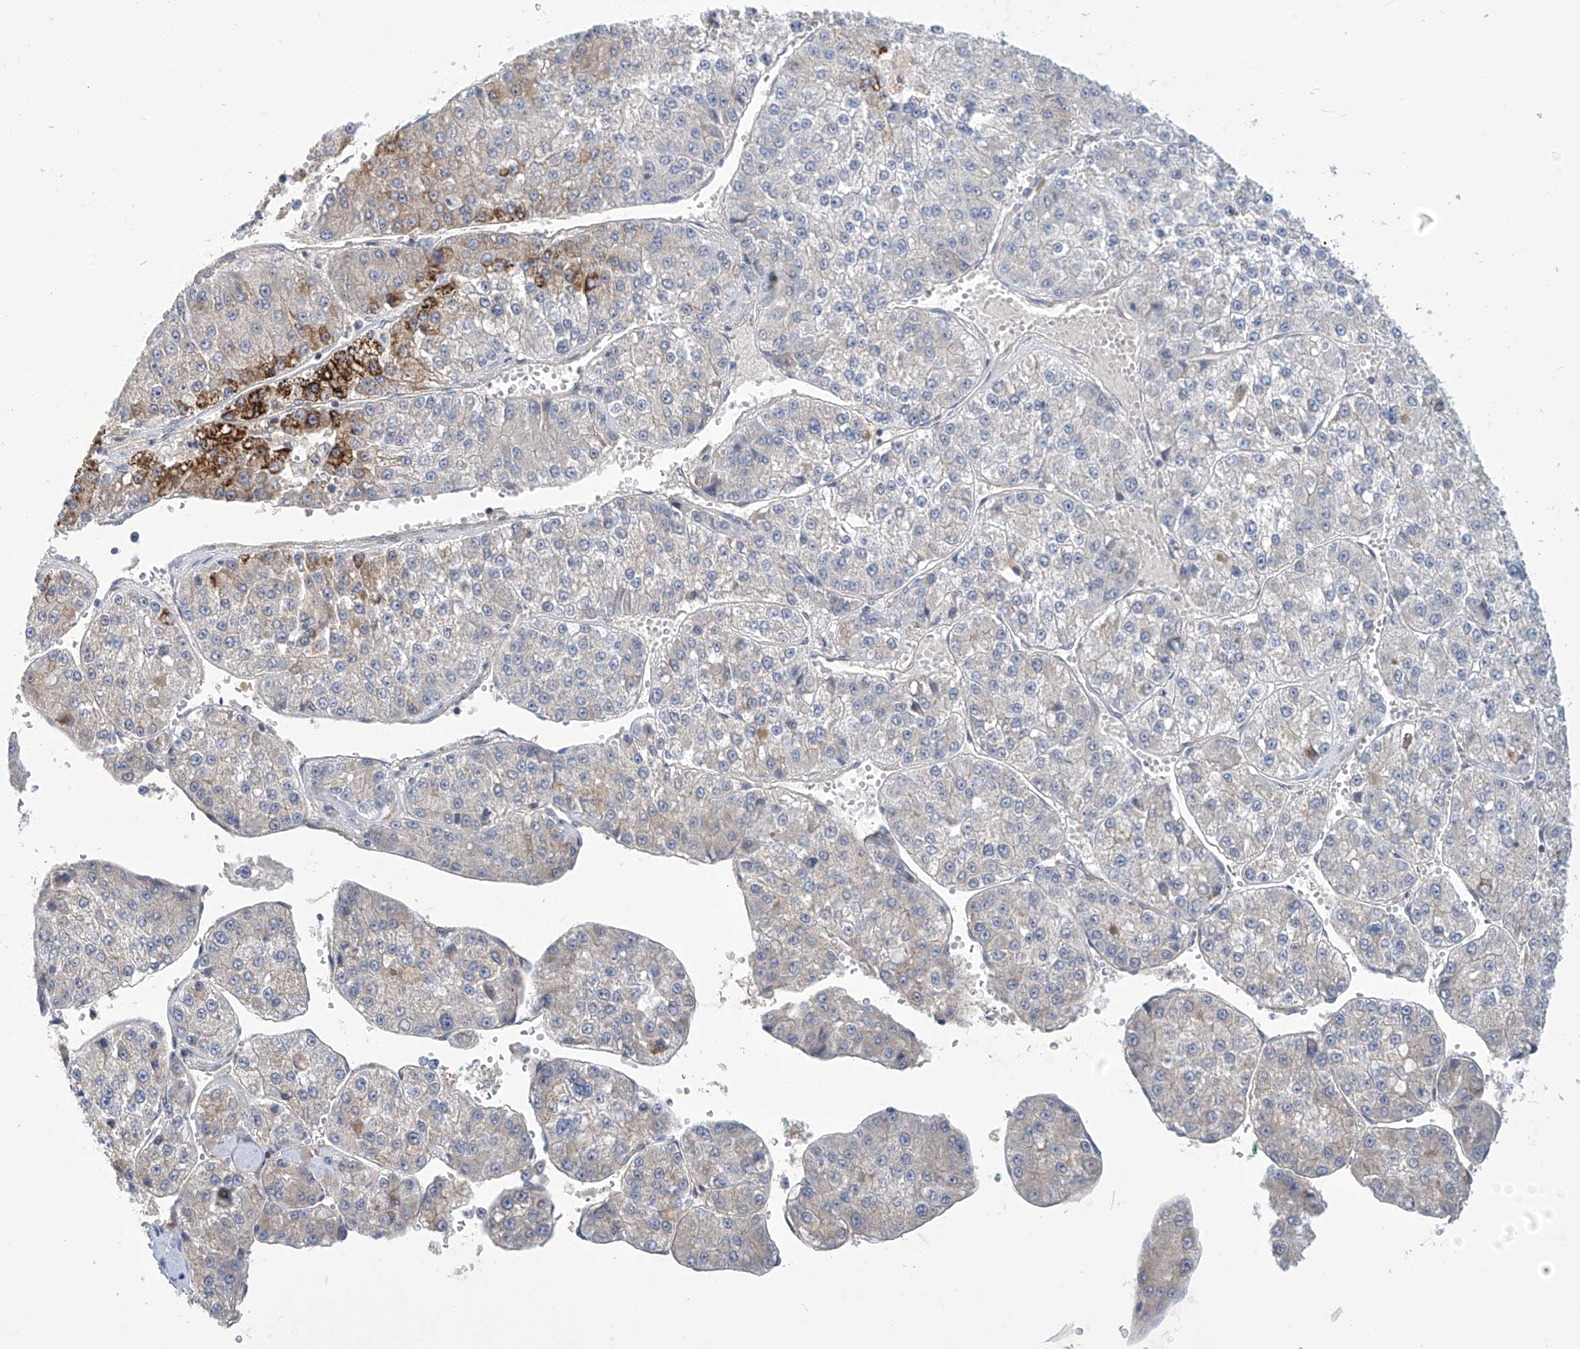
{"staining": {"intensity": "negative", "quantity": "none", "location": "none"}, "tissue": "liver cancer", "cell_type": "Tumor cells", "image_type": "cancer", "snomed": [{"axis": "morphology", "description": "Carcinoma, Hepatocellular, NOS"}, {"axis": "topography", "description": "Liver"}], "caption": "Immunohistochemical staining of hepatocellular carcinoma (liver) demonstrates no significant staining in tumor cells.", "gene": "IBA57", "patient": {"sex": "female", "age": 73}}